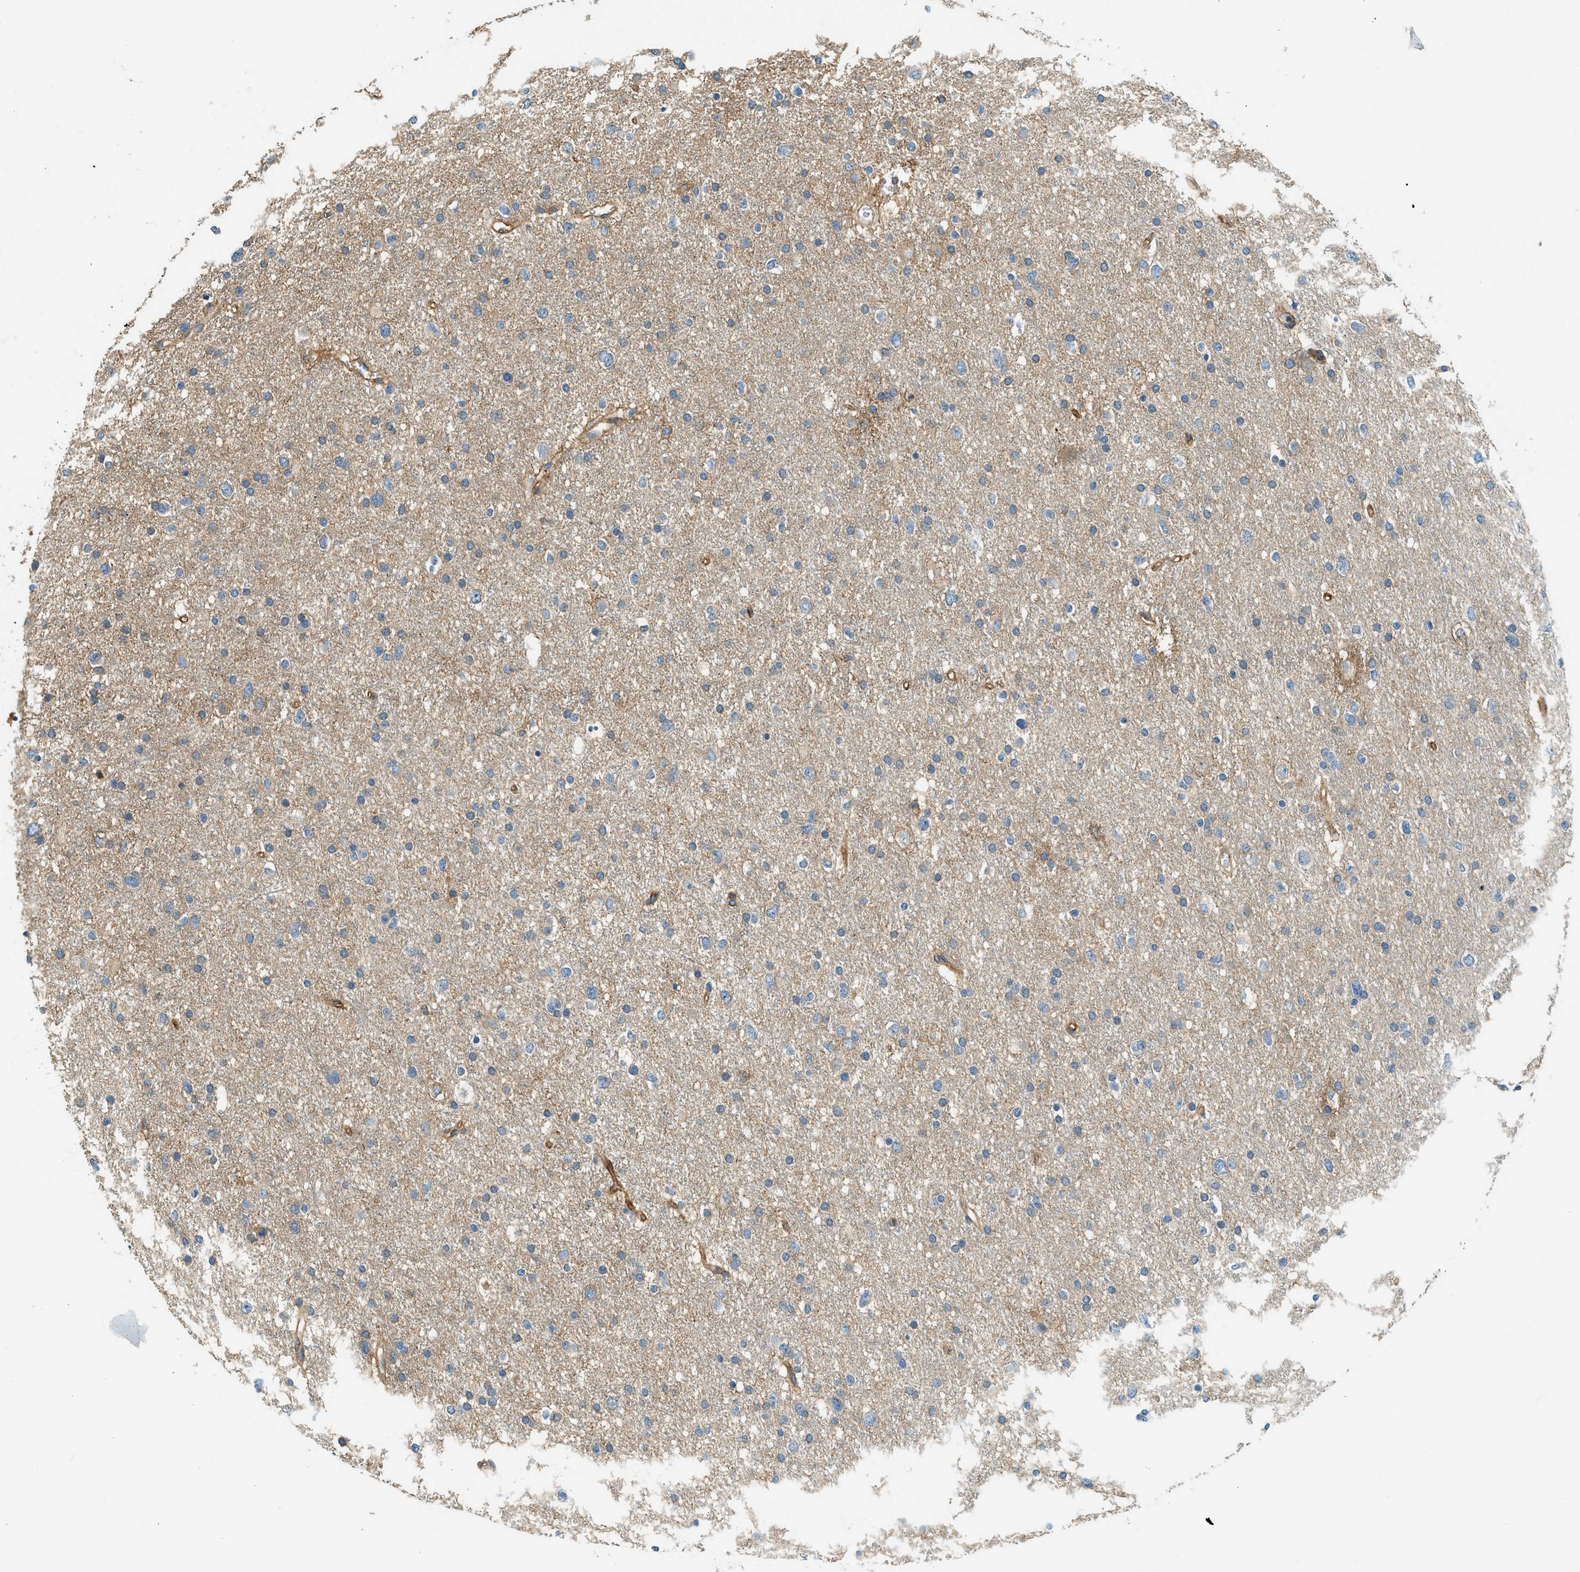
{"staining": {"intensity": "weak", "quantity": "<25%", "location": "cytoplasmic/membranous"}, "tissue": "glioma", "cell_type": "Tumor cells", "image_type": "cancer", "snomed": [{"axis": "morphology", "description": "Glioma, malignant, Low grade"}, {"axis": "topography", "description": "Brain"}], "caption": "Immunohistochemical staining of human glioma displays no significant expression in tumor cells.", "gene": "ZNF367", "patient": {"sex": "female", "age": 37}}